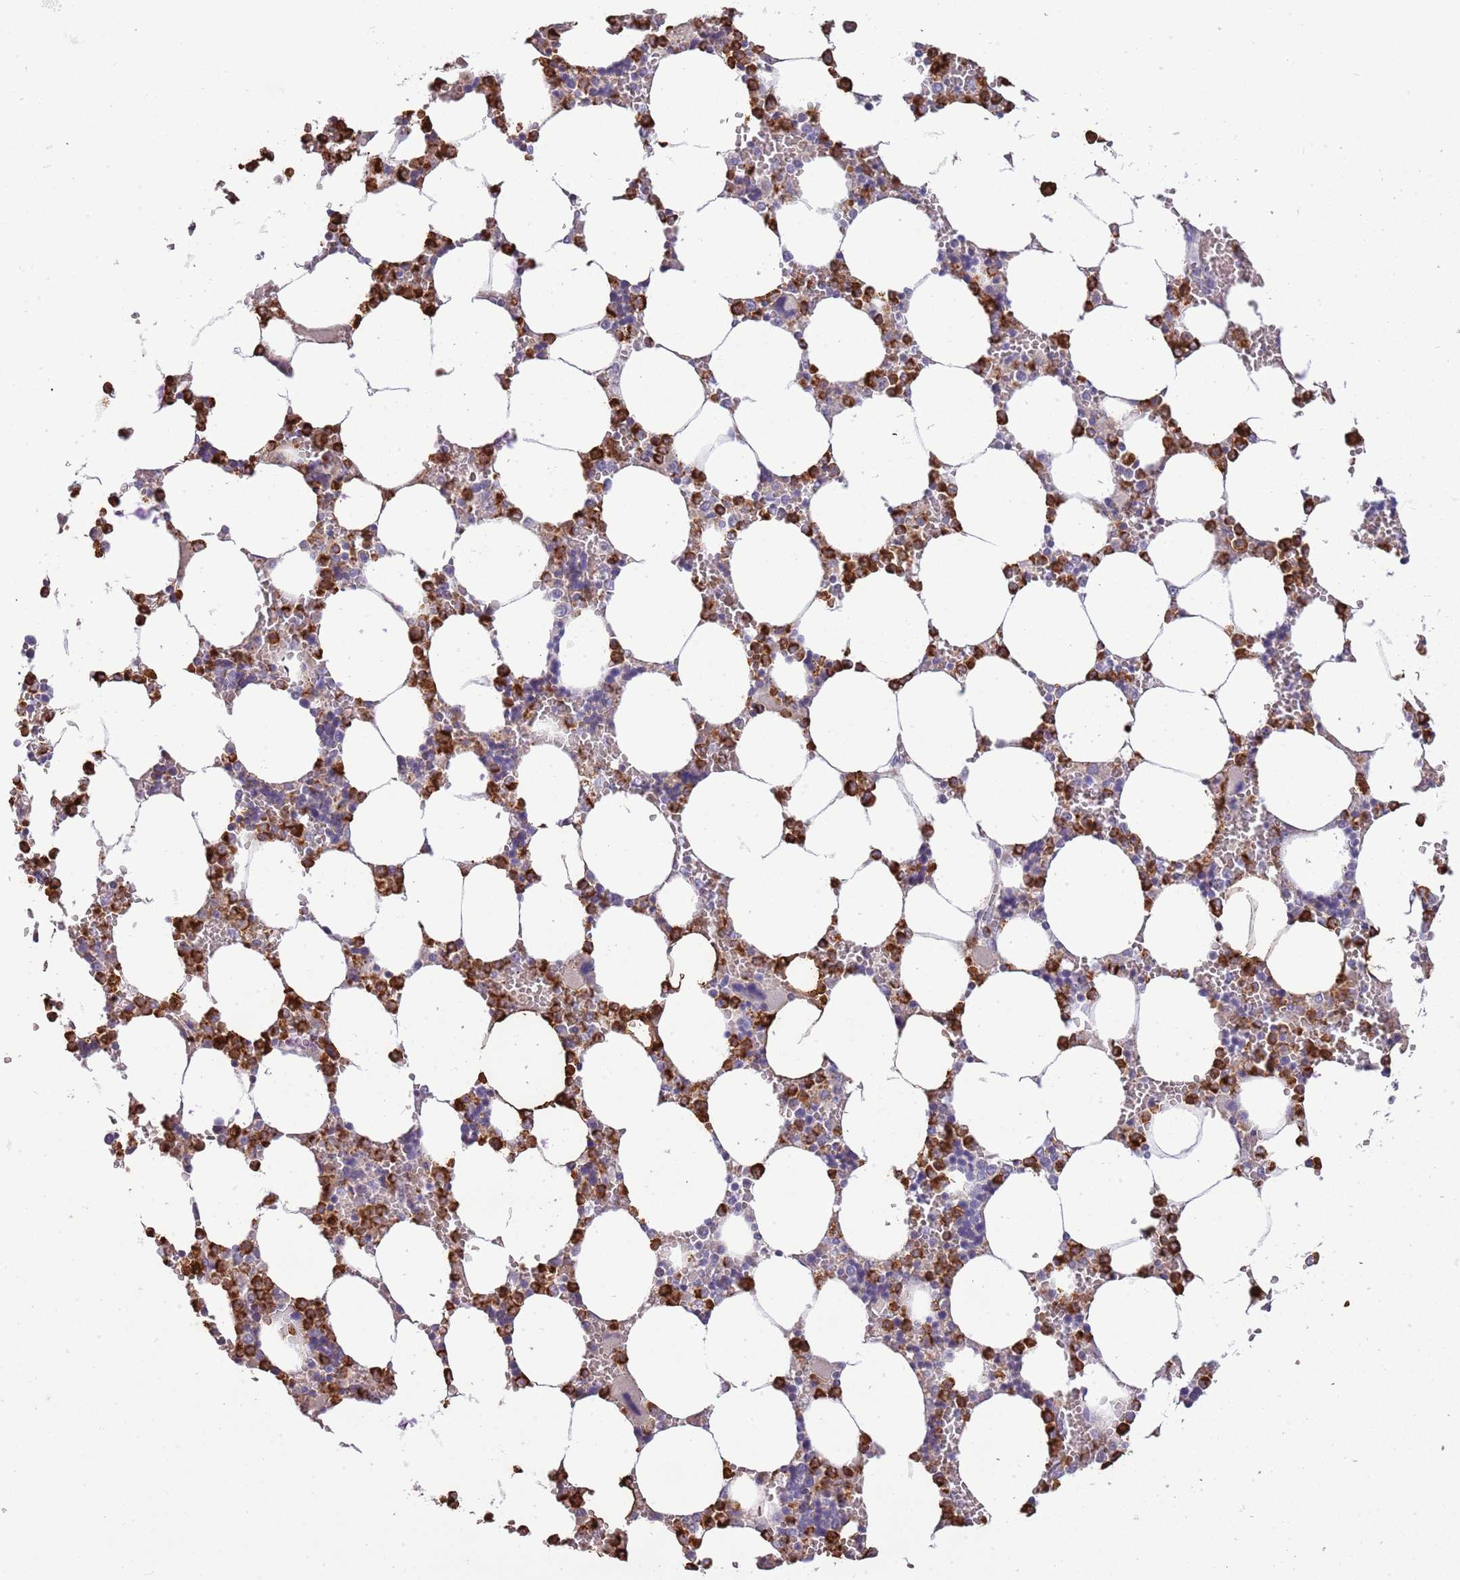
{"staining": {"intensity": "strong", "quantity": "25%-75%", "location": "cytoplasmic/membranous"}, "tissue": "bone marrow", "cell_type": "Hematopoietic cells", "image_type": "normal", "snomed": [{"axis": "morphology", "description": "Normal tissue, NOS"}, {"axis": "topography", "description": "Bone marrow"}], "caption": "Immunohistochemistry (DAB) staining of unremarkable human bone marrow reveals strong cytoplasmic/membranous protein staining in approximately 25%-75% of hematopoietic cells. (brown staining indicates protein expression, while blue staining denotes nuclei).", "gene": "P2RY13", "patient": {"sex": "male", "age": 64}}